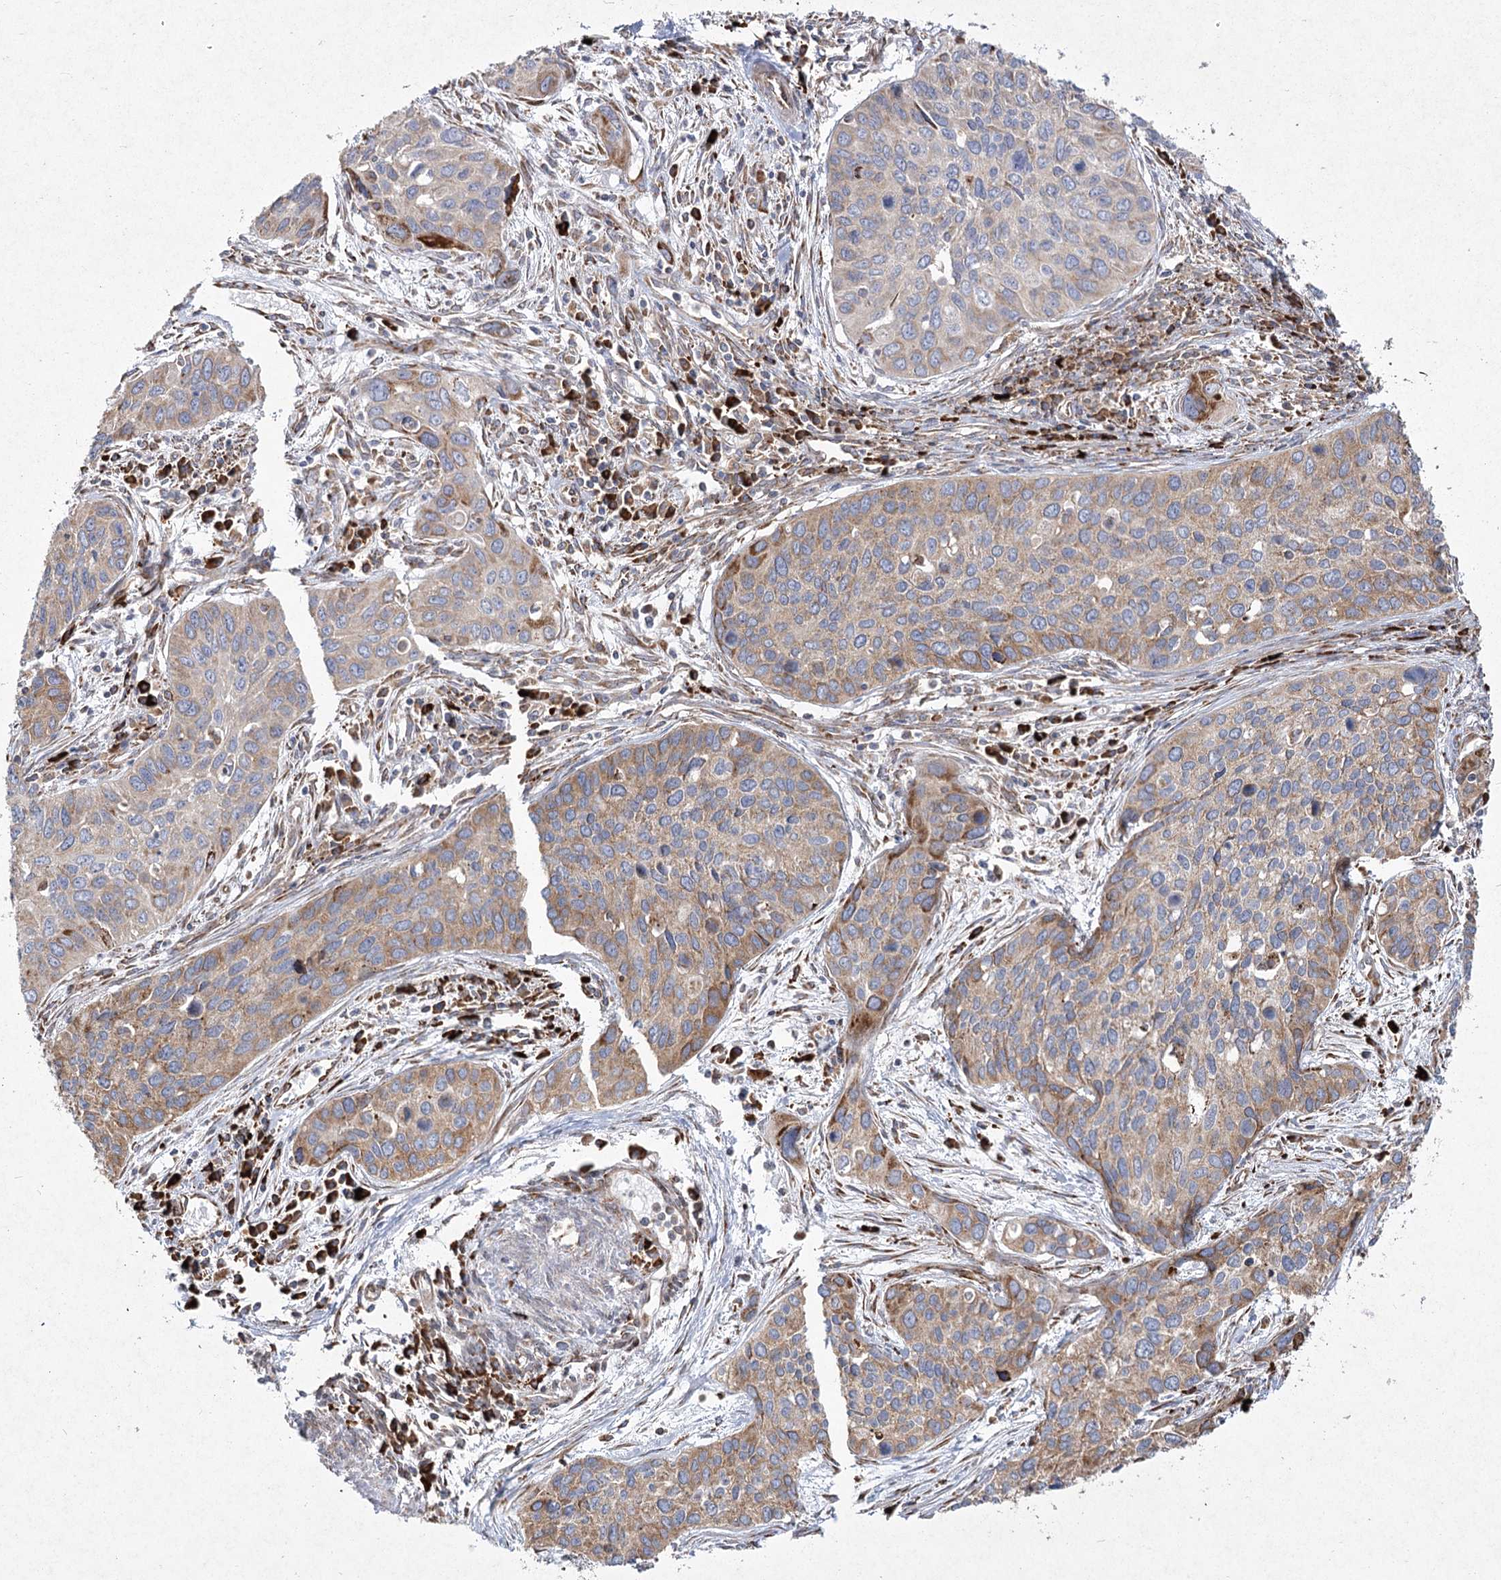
{"staining": {"intensity": "weak", "quantity": "25%-75%", "location": "cytoplasmic/membranous"}, "tissue": "cervical cancer", "cell_type": "Tumor cells", "image_type": "cancer", "snomed": [{"axis": "morphology", "description": "Squamous cell carcinoma, NOS"}, {"axis": "topography", "description": "Cervix"}], "caption": "Immunohistochemistry (IHC) photomicrograph of neoplastic tissue: cervical cancer stained using IHC exhibits low levels of weak protein expression localized specifically in the cytoplasmic/membranous of tumor cells, appearing as a cytoplasmic/membranous brown color.", "gene": "NHLRC2", "patient": {"sex": "female", "age": 55}}